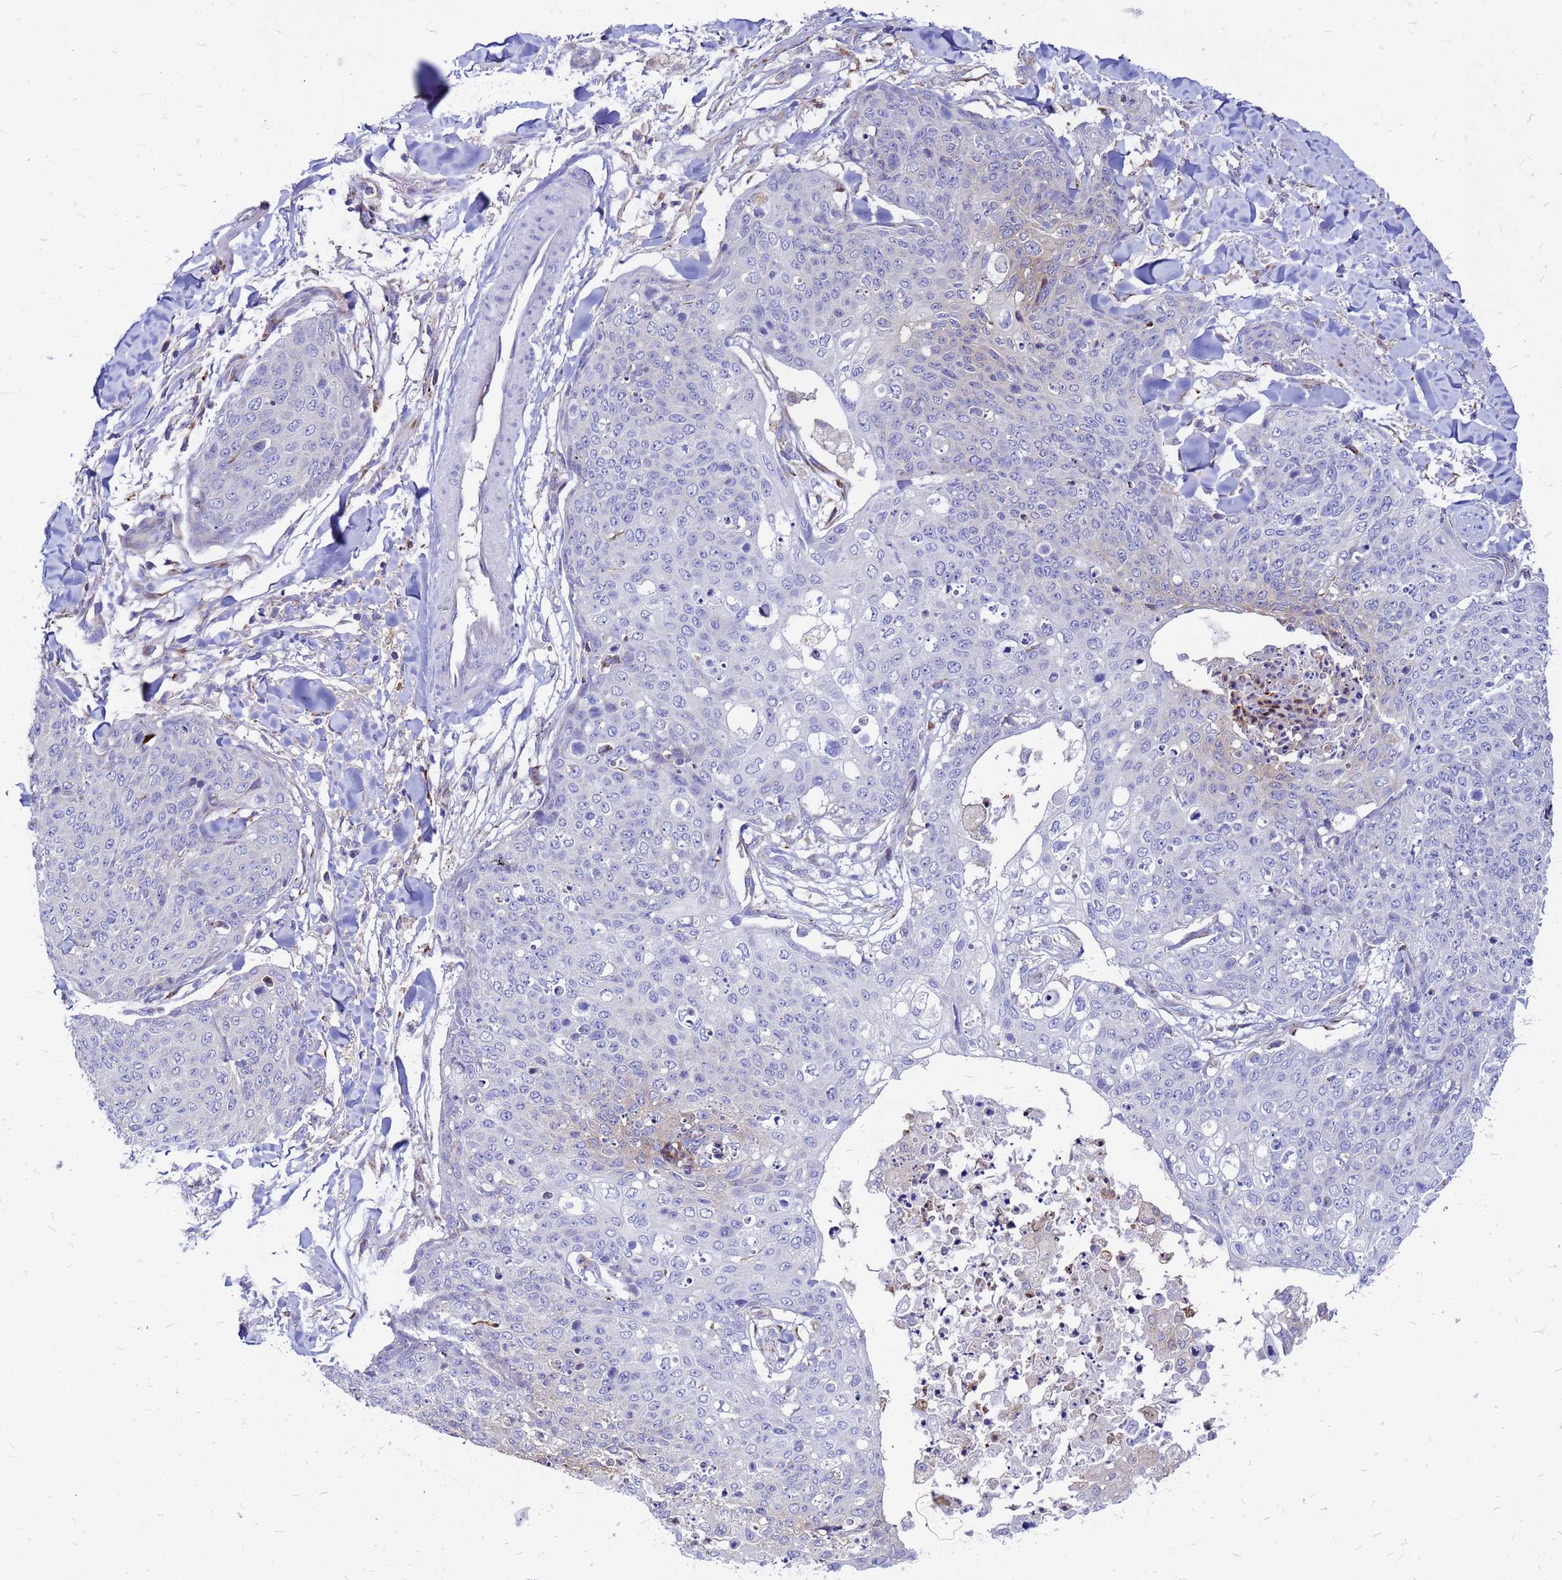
{"staining": {"intensity": "negative", "quantity": "none", "location": "none"}, "tissue": "skin cancer", "cell_type": "Tumor cells", "image_type": "cancer", "snomed": [{"axis": "morphology", "description": "Squamous cell carcinoma, NOS"}, {"axis": "topography", "description": "Skin"}, {"axis": "topography", "description": "Vulva"}], "caption": "Tumor cells show no significant positivity in skin cancer. Nuclei are stained in blue.", "gene": "FHIP1A", "patient": {"sex": "female", "age": 85}}